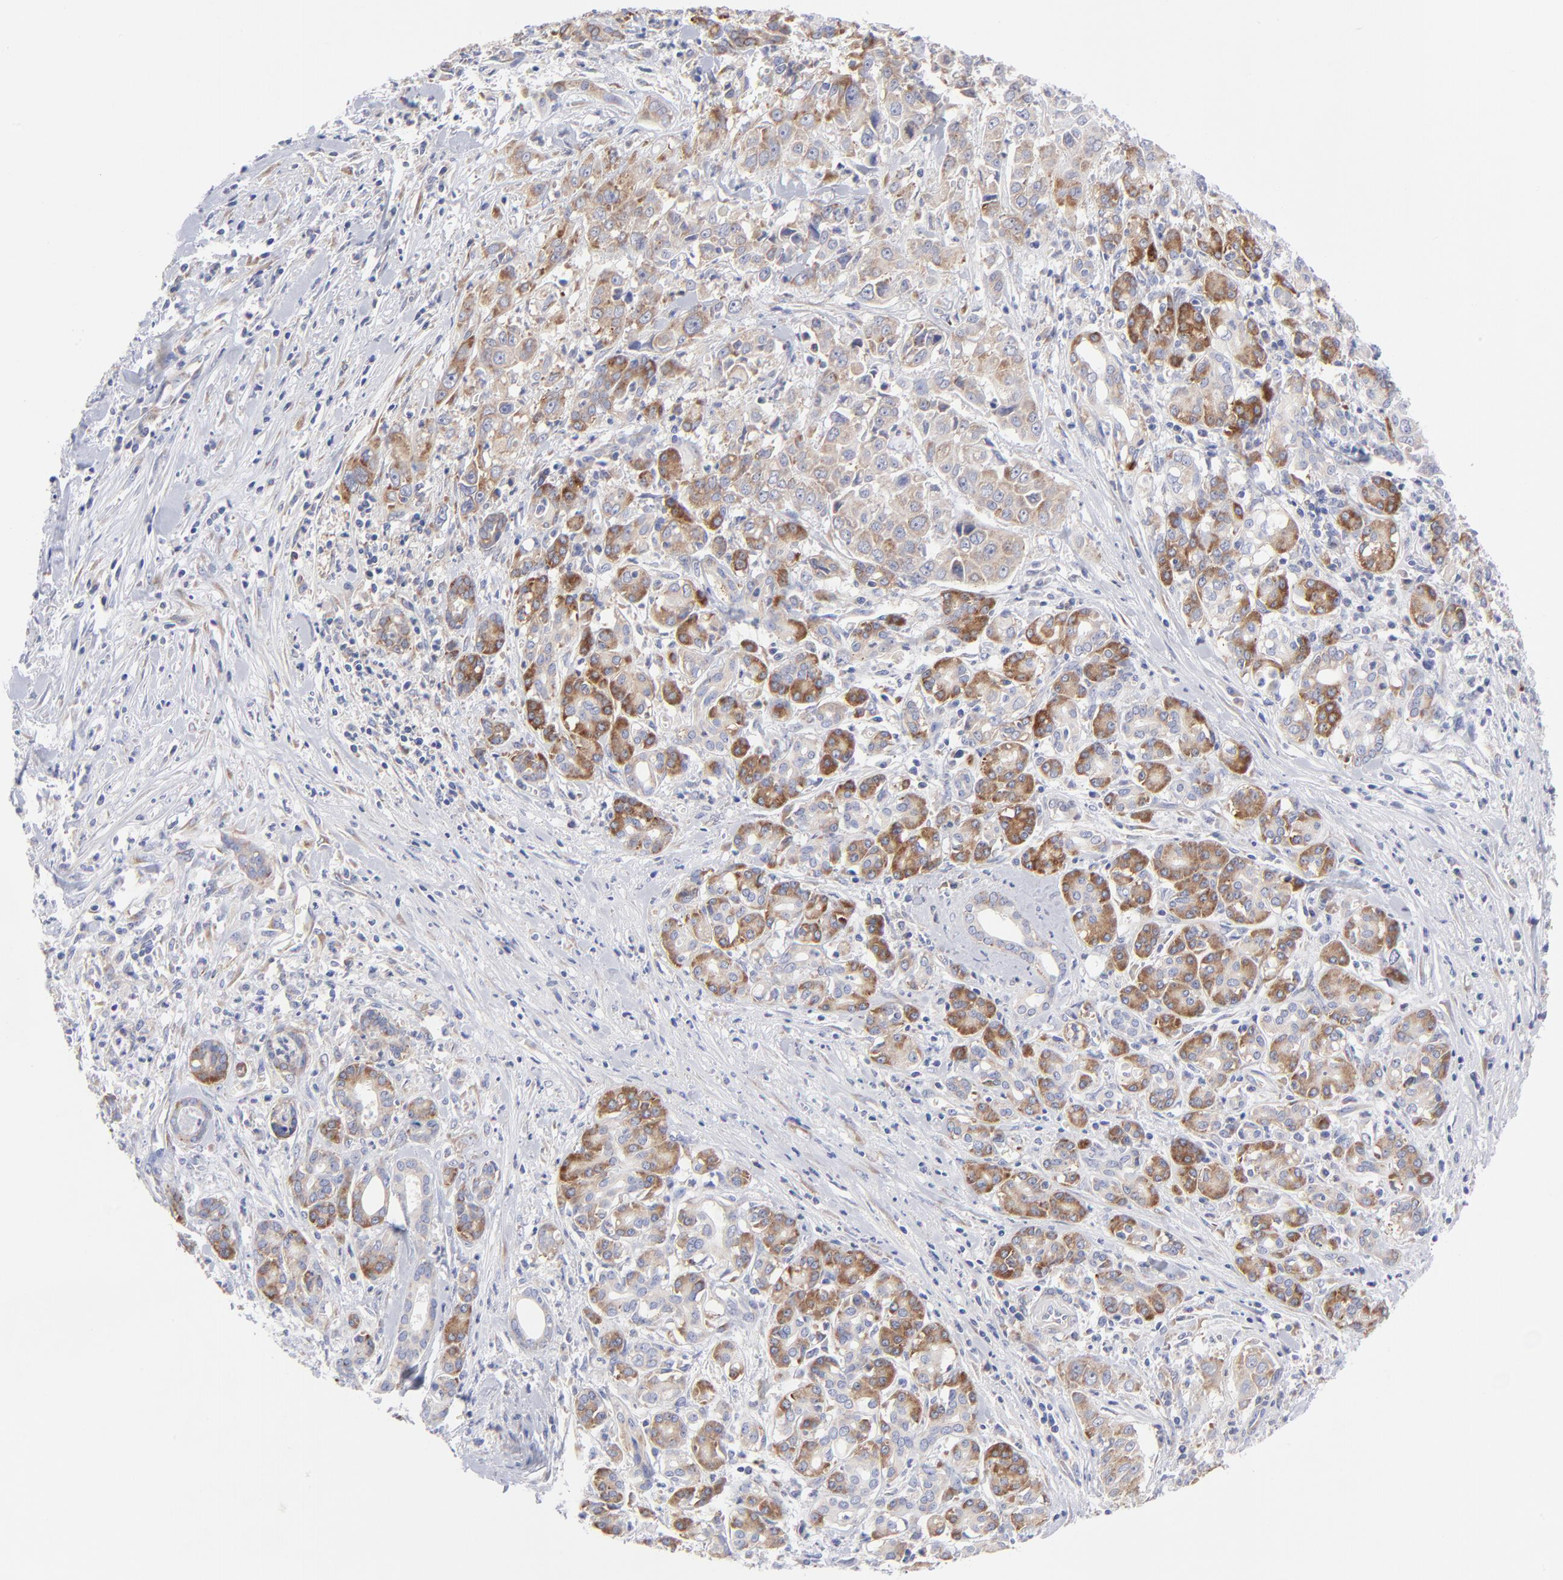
{"staining": {"intensity": "moderate", "quantity": ">75%", "location": "cytoplasmic/membranous"}, "tissue": "pancreatic cancer", "cell_type": "Tumor cells", "image_type": "cancer", "snomed": [{"axis": "morphology", "description": "Adenocarcinoma, NOS"}, {"axis": "topography", "description": "Pancreas"}], "caption": "Protein staining of pancreatic adenocarcinoma tissue reveals moderate cytoplasmic/membranous positivity in approximately >75% of tumor cells.", "gene": "EIF2AK2", "patient": {"sex": "female", "age": 52}}